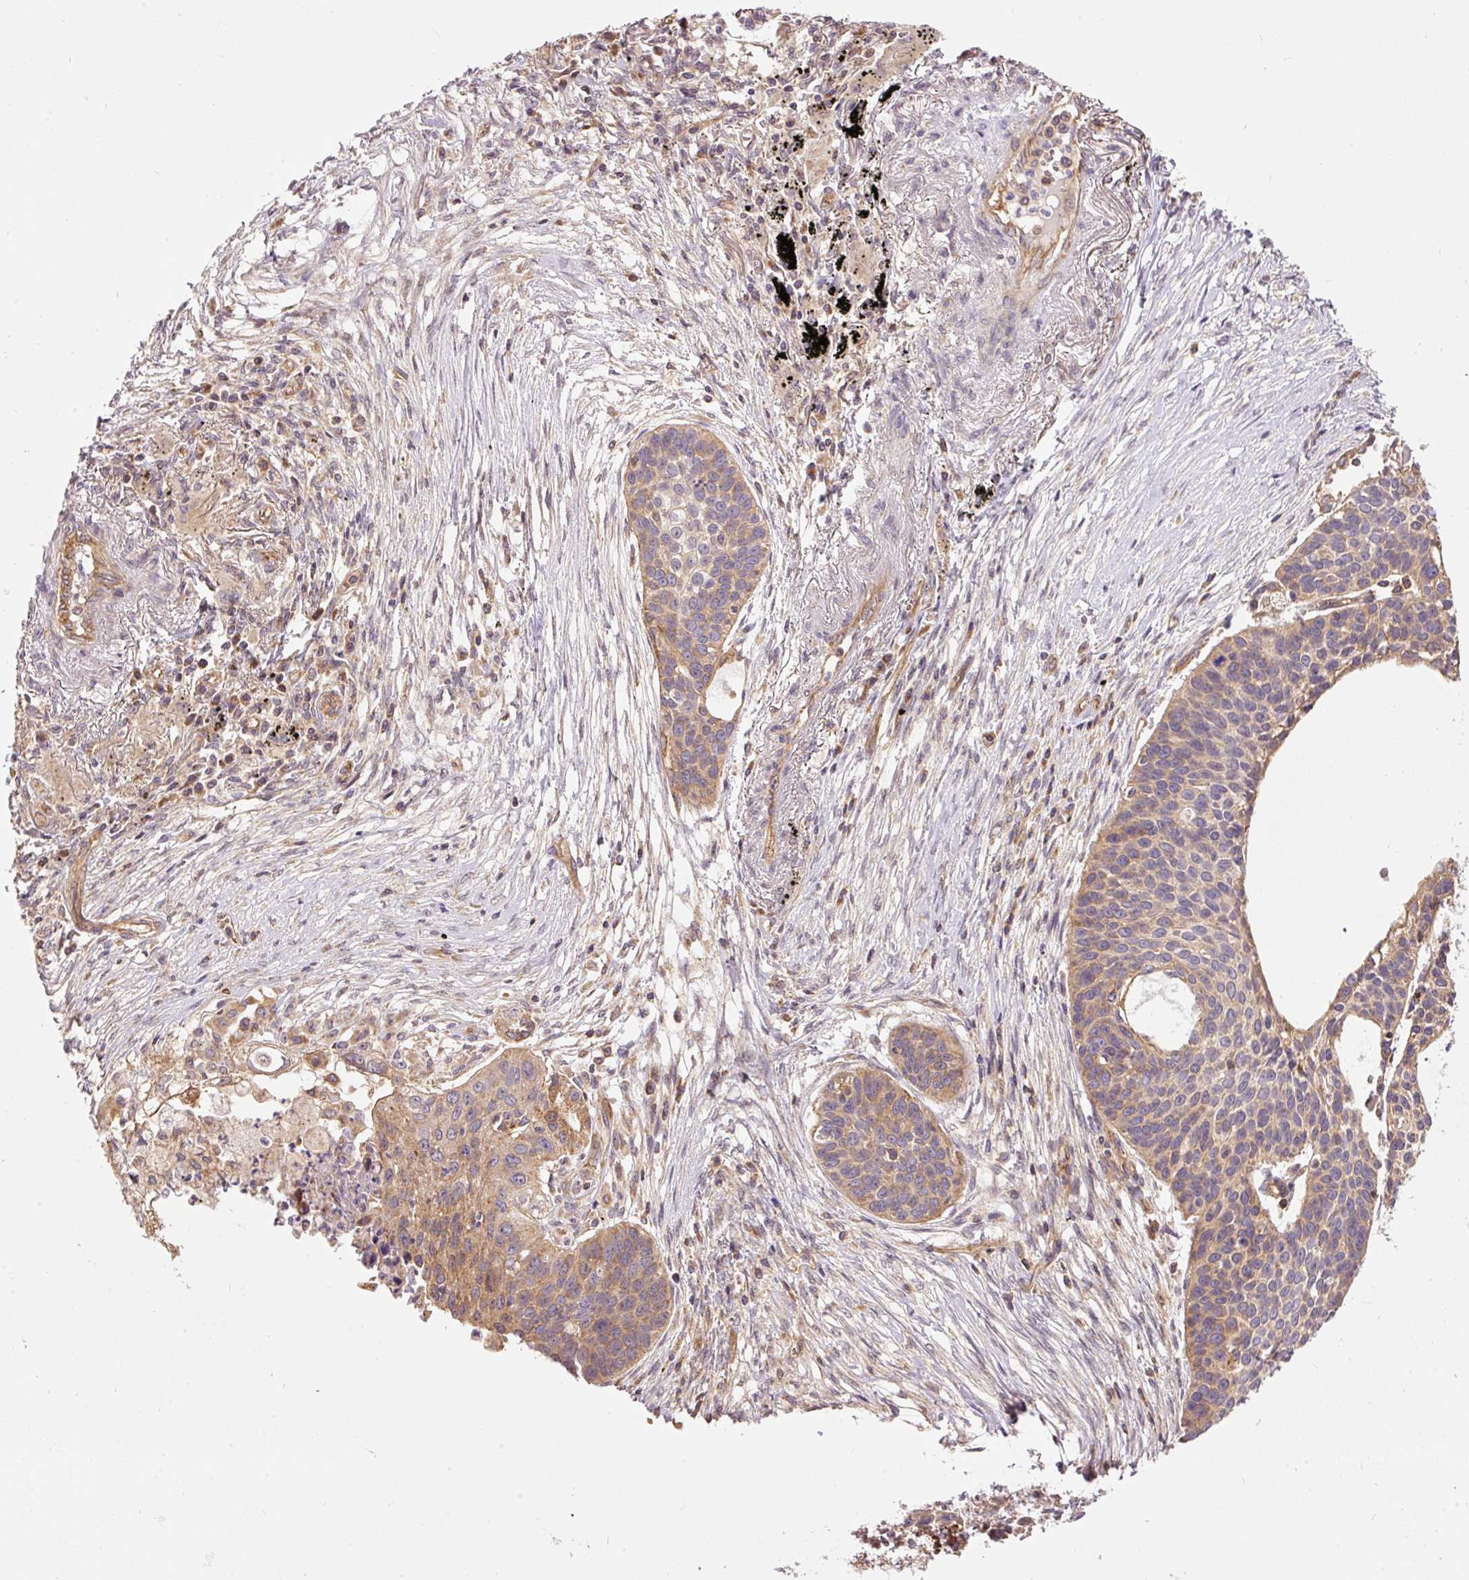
{"staining": {"intensity": "moderate", "quantity": "<25%", "location": "cytoplasmic/membranous"}, "tissue": "lung cancer", "cell_type": "Tumor cells", "image_type": "cancer", "snomed": [{"axis": "morphology", "description": "Squamous cell carcinoma, NOS"}, {"axis": "topography", "description": "Lung"}], "caption": "Tumor cells show low levels of moderate cytoplasmic/membranous expression in about <25% of cells in squamous cell carcinoma (lung).", "gene": "ADCY4", "patient": {"sex": "male", "age": 71}}